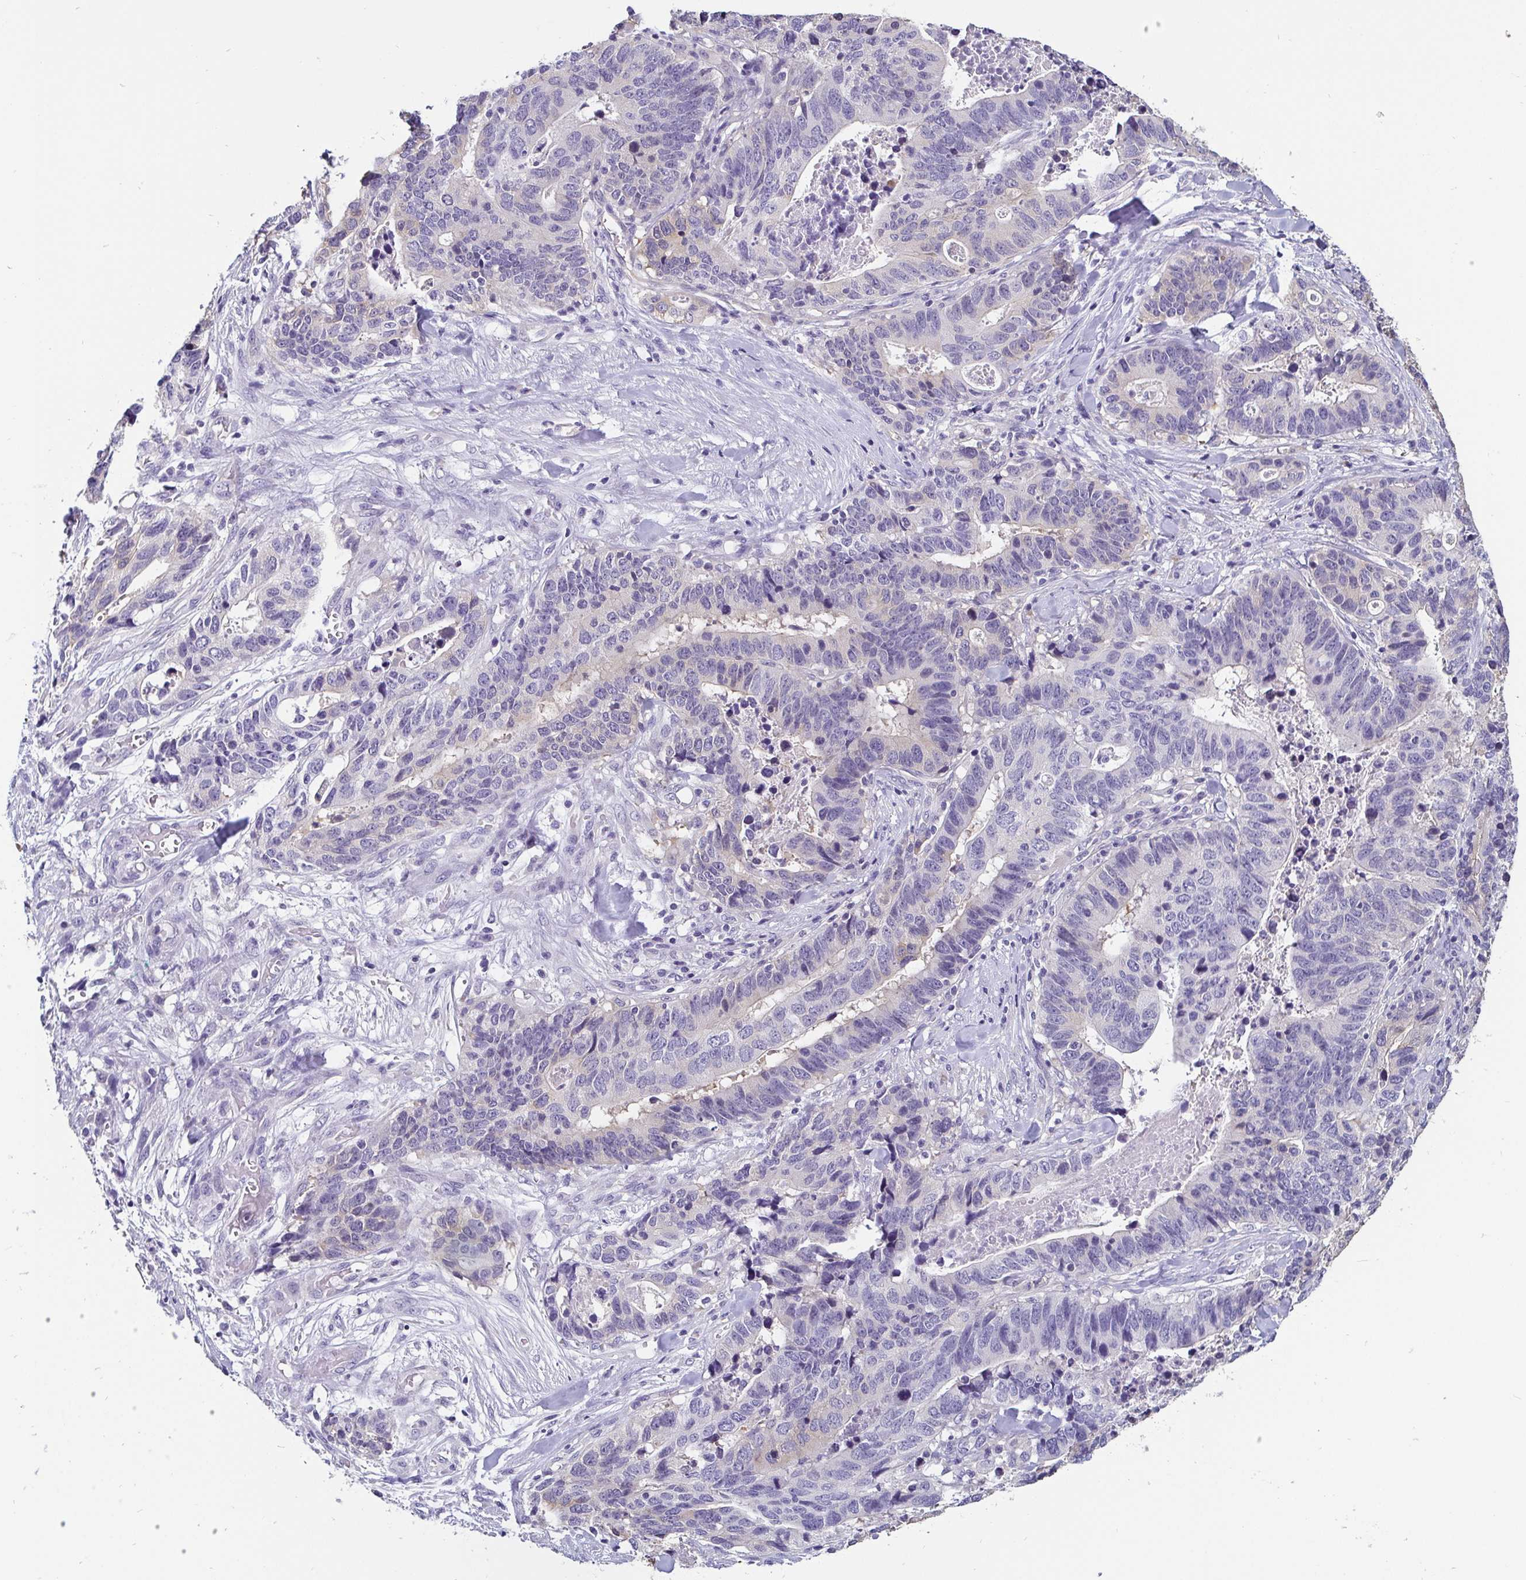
{"staining": {"intensity": "negative", "quantity": "none", "location": "none"}, "tissue": "stomach cancer", "cell_type": "Tumor cells", "image_type": "cancer", "snomed": [{"axis": "morphology", "description": "Adenocarcinoma, NOS"}, {"axis": "topography", "description": "Stomach, upper"}], "caption": "Human stomach cancer (adenocarcinoma) stained for a protein using IHC demonstrates no staining in tumor cells.", "gene": "ADAMTS6", "patient": {"sex": "female", "age": 67}}